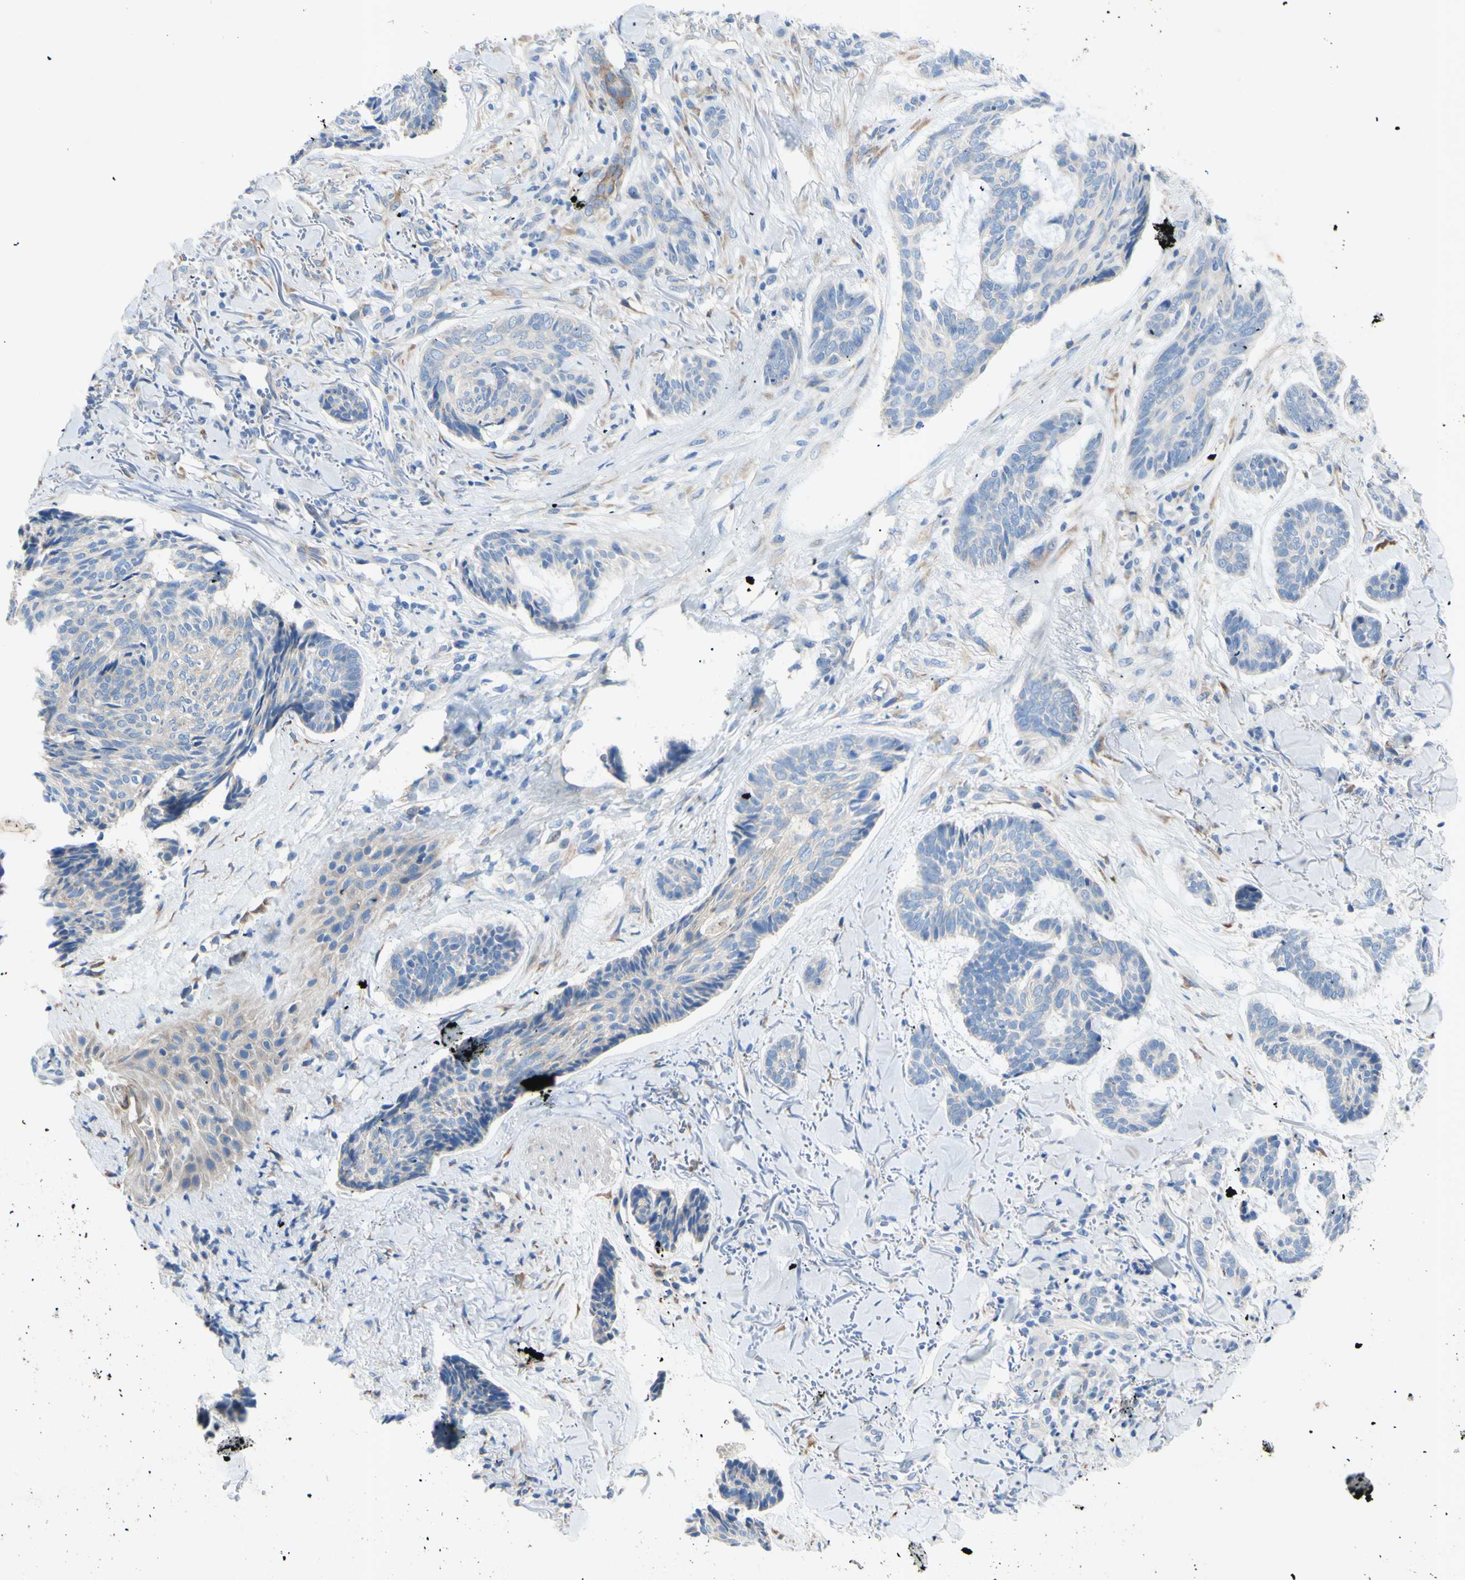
{"staining": {"intensity": "negative", "quantity": "none", "location": "none"}, "tissue": "skin cancer", "cell_type": "Tumor cells", "image_type": "cancer", "snomed": [{"axis": "morphology", "description": "Basal cell carcinoma"}, {"axis": "topography", "description": "Skin"}], "caption": "DAB immunohistochemical staining of skin cancer reveals no significant expression in tumor cells.", "gene": "TMIGD2", "patient": {"sex": "male", "age": 43}}